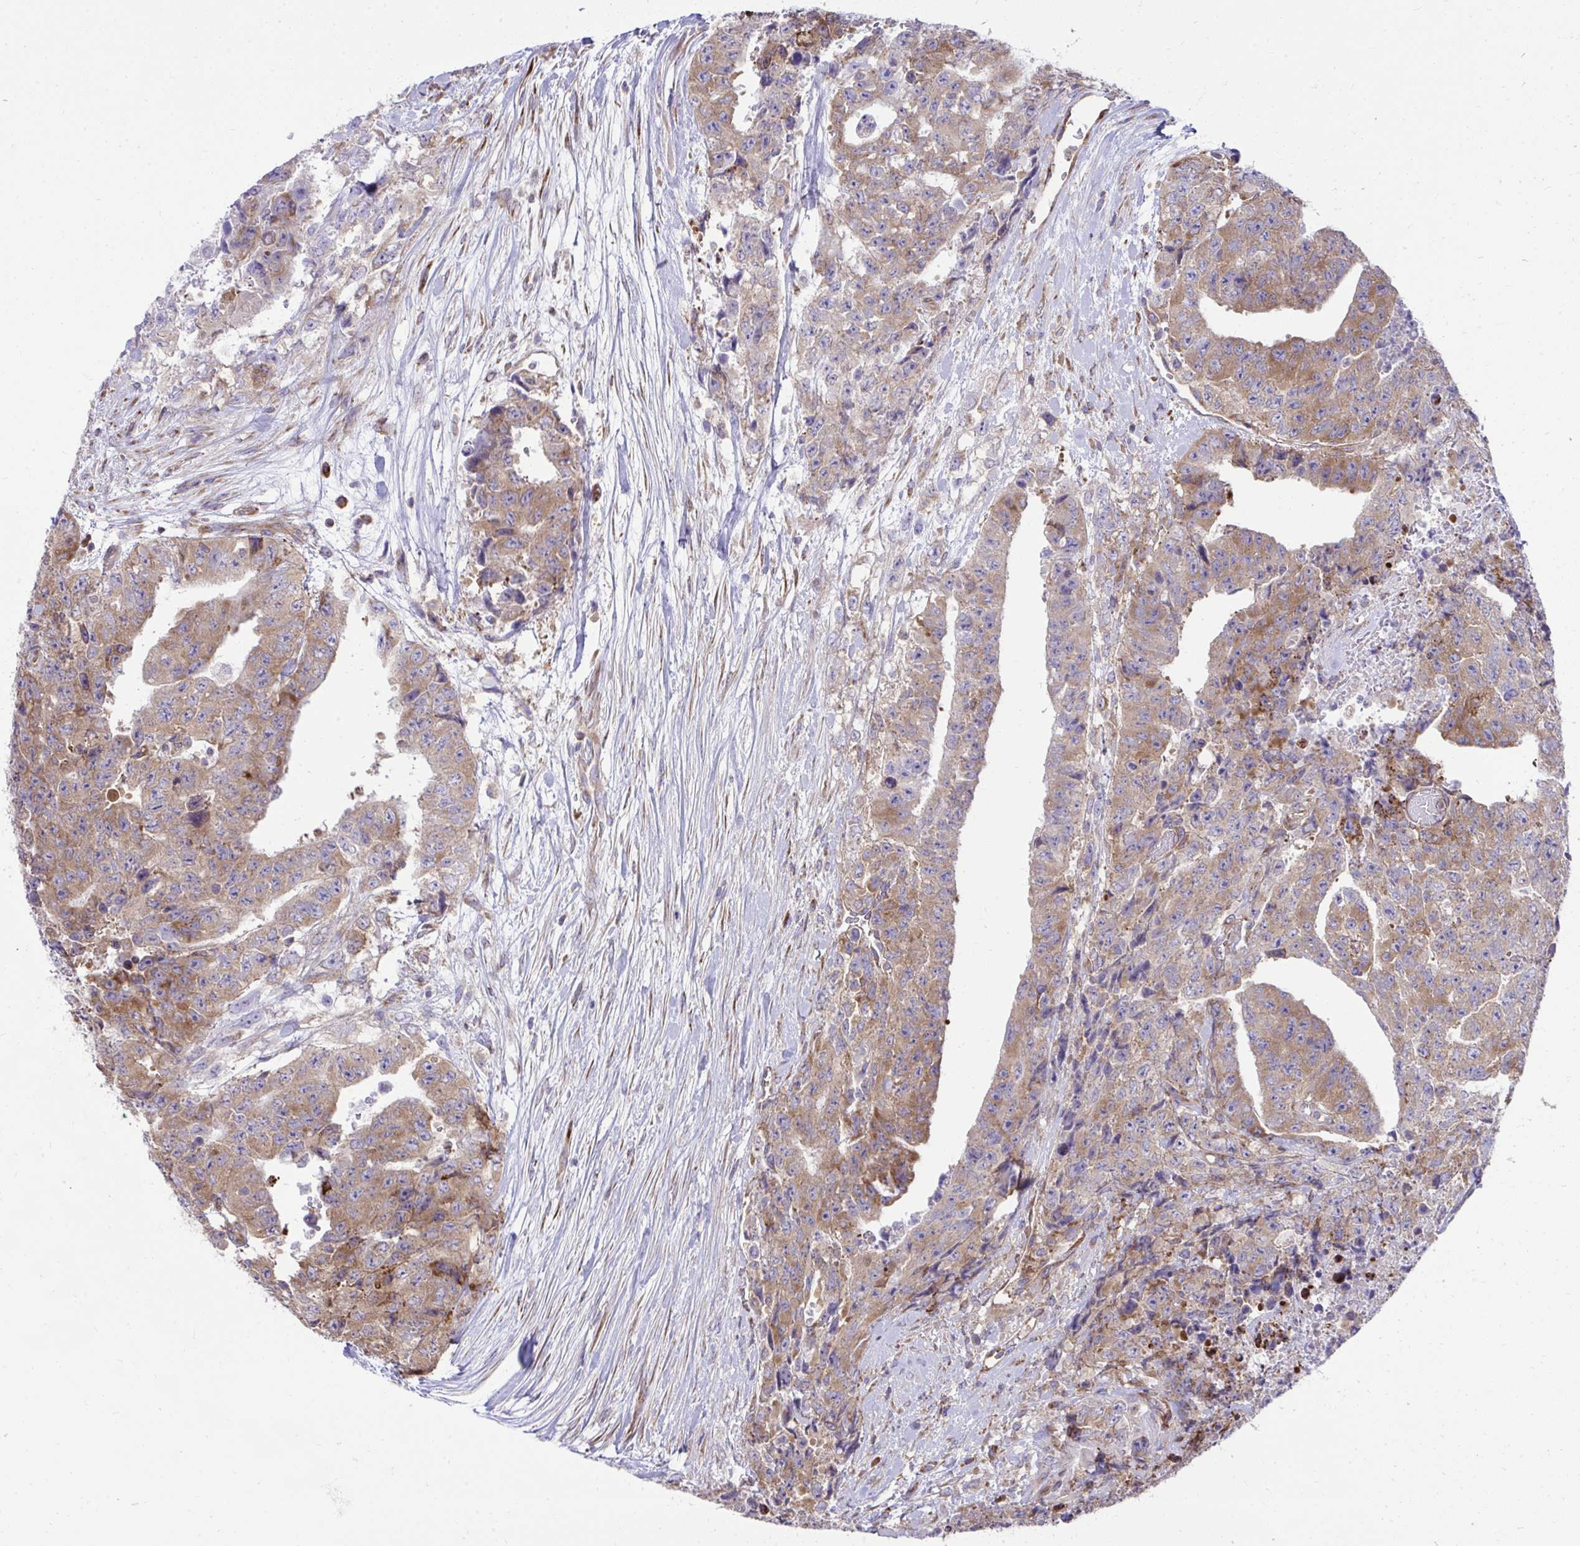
{"staining": {"intensity": "moderate", "quantity": ">75%", "location": "cytoplasmic/membranous"}, "tissue": "testis cancer", "cell_type": "Tumor cells", "image_type": "cancer", "snomed": [{"axis": "morphology", "description": "Carcinoma, Embryonal, NOS"}, {"axis": "topography", "description": "Testis"}], "caption": "Protein analysis of embryonal carcinoma (testis) tissue displays moderate cytoplasmic/membranous expression in about >75% of tumor cells.", "gene": "NMNAT3", "patient": {"sex": "male", "age": 24}}